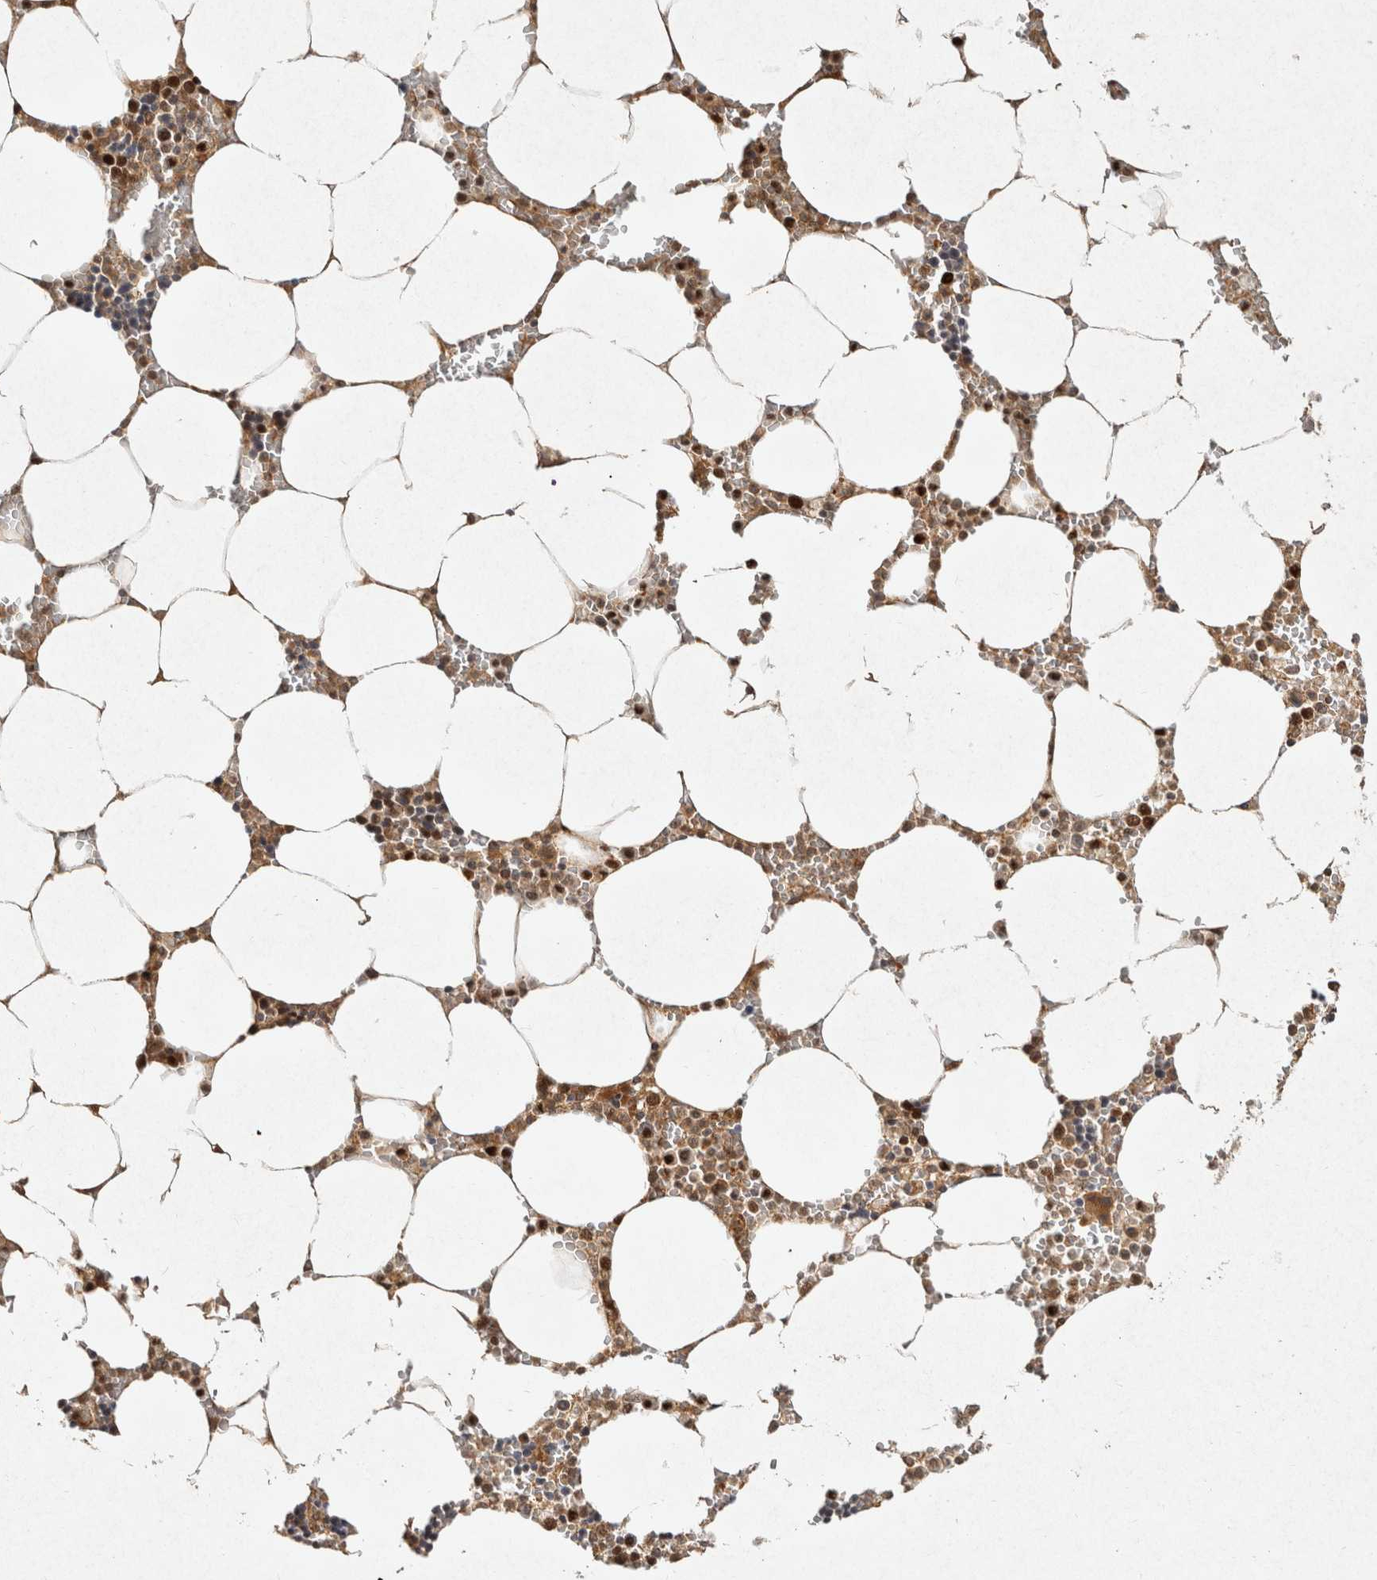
{"staining": {"intensity": "moderate", "quantity": ">75%", "location": "cytoplasmic/membranous,nuclear"}, "tissue": "bone marrow", "cell_type": "Hematopoietic cells", "image_type": "normal", "snomed": [{"axis": "morphology", "description": "Normal tissue, NOS"}, {"axis": "topography", "description": "Bone marrow"}], "caption": "Unremarkable bone marrow demonstrates moderate cytoplasmic/membranous,nuclear positivity in about >75% of hematopoietic cells.", "gene": "CAMSAP2", "patient": {"sex": "male", "age": 70}}